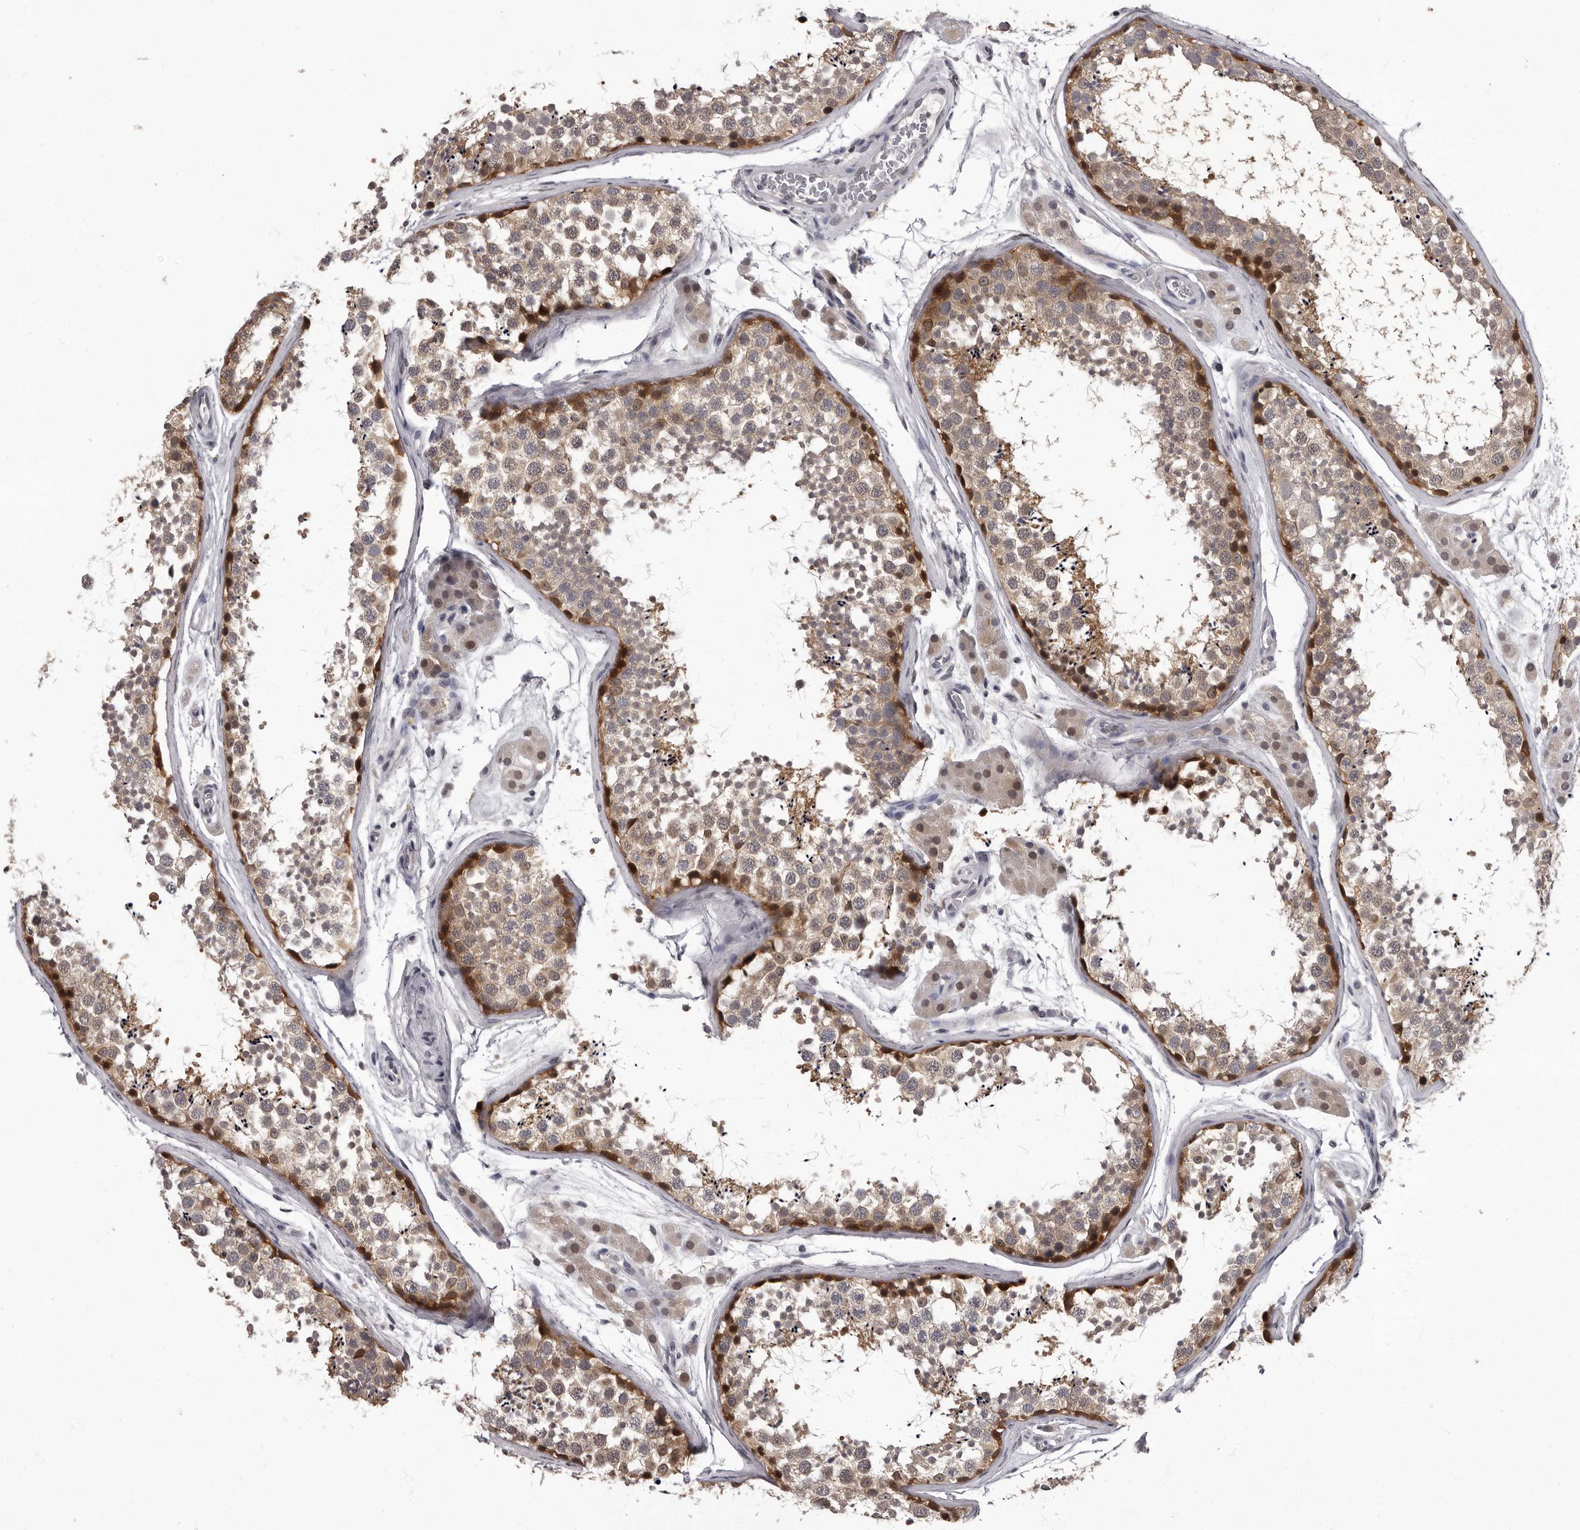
{"staining": {"intensity": "moderate", "quantity": ">75%", "location": "cytoplasmic/membranous,nuclear"}, "tissue": "testis", "cell_type": "Cells in seminiferous ducts", "image_type": "normal", "snomed": [{"axis": "morphology", "description": "Normal tissue, NOS"}, {"axis": "topography", "description": "Testis"}], "caption": "Immunohistochemical staining of normal testis exhibits moderate cytoplasmic/membranous,nuclear protein expression in about >75% of cells in seminiferous ducts.", "gene": "C1orf50", "patient": {"sex": "male", "age": 56}}